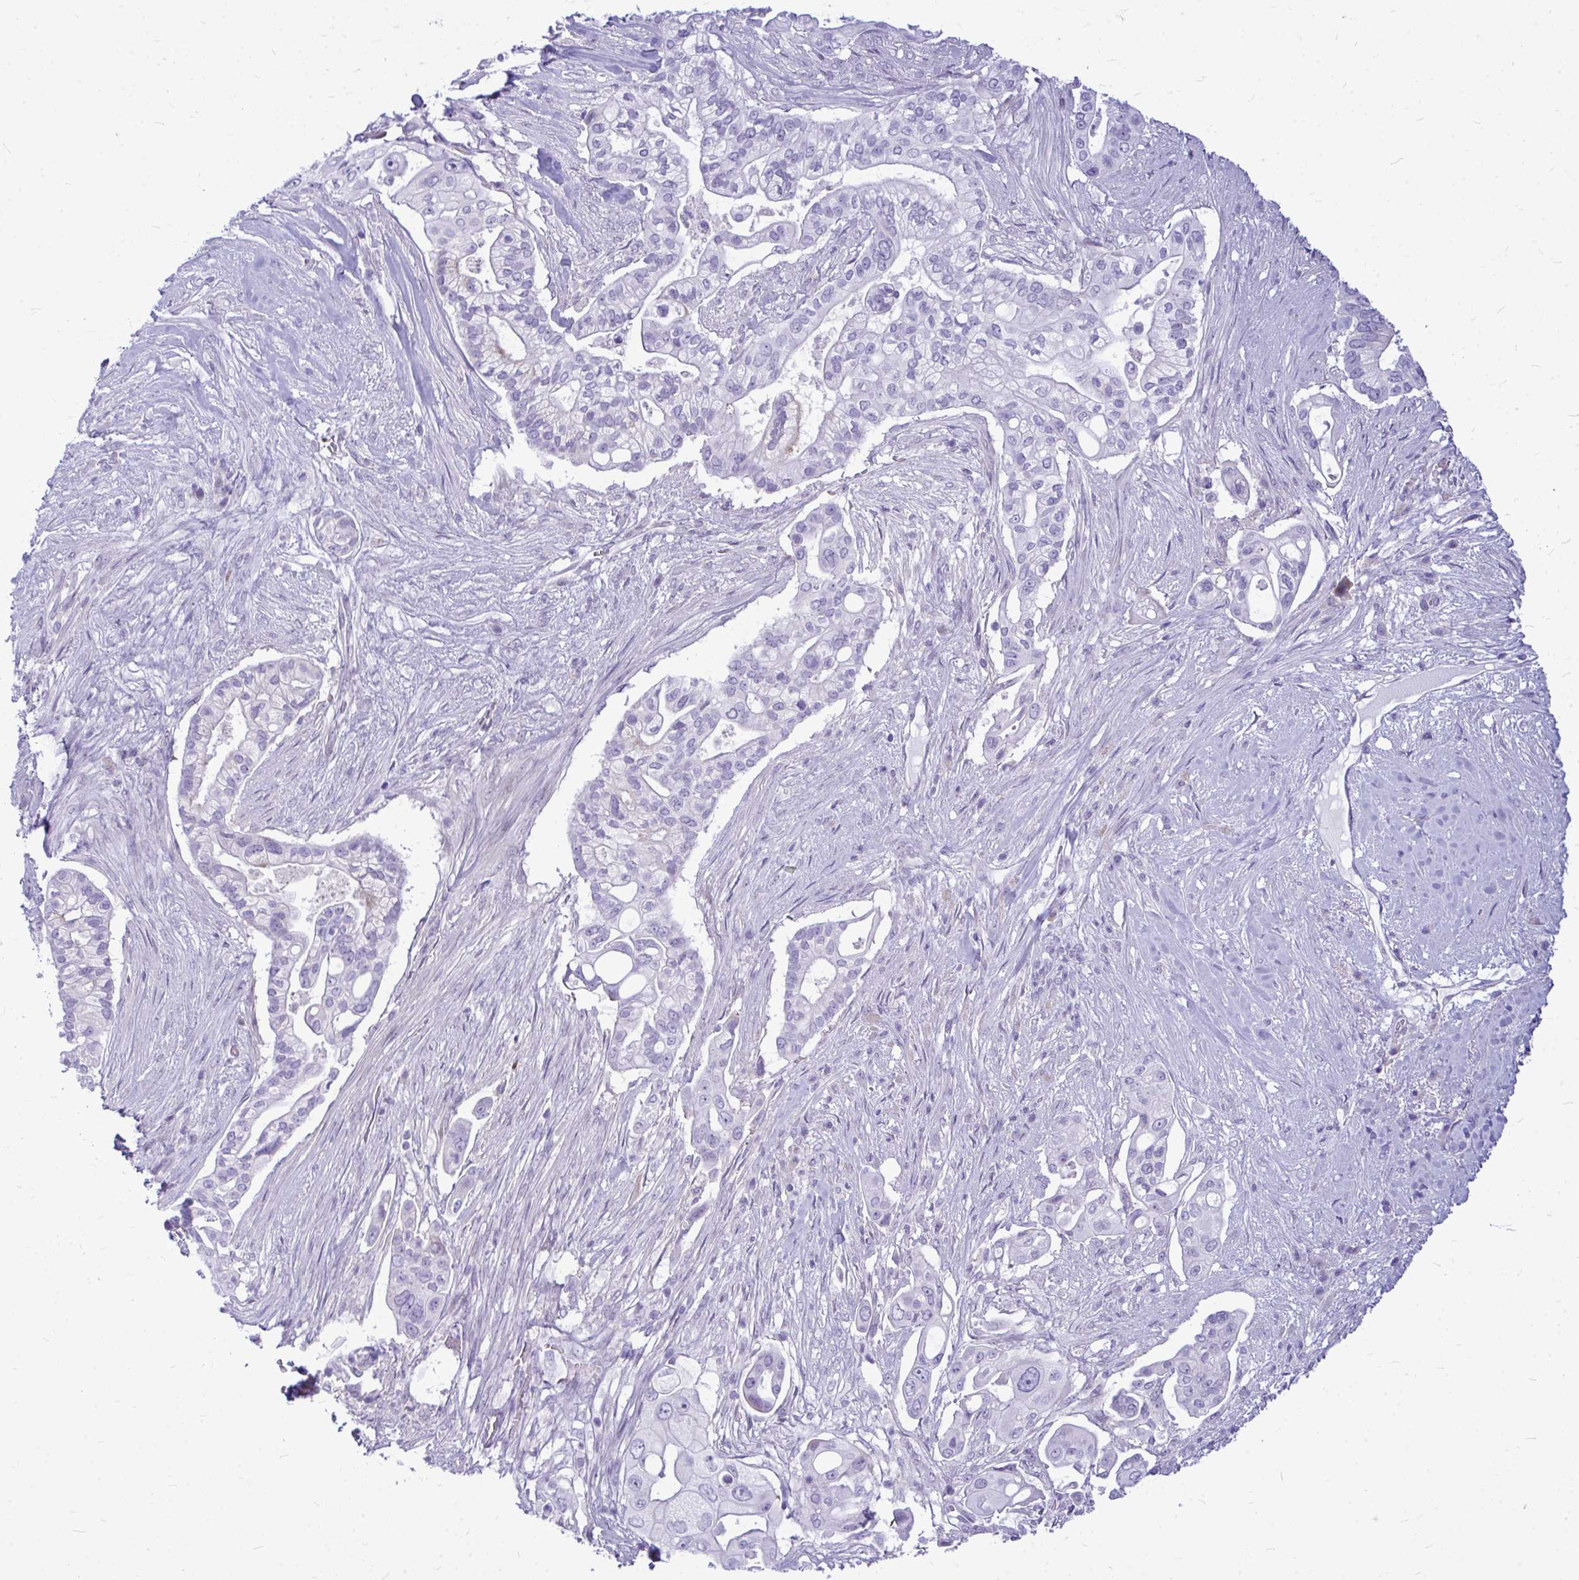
{"staining": {"intensity": "negative", "quantity": "none", "location": "none"}, "tissue": "pancreatic cancer", "cell_type": "Tumor cells", "image_type": "cancer", "snomed": [{"axis": "morphology", "description": "Adenocarcinoma, NOS"}, {"axis": "topography", "description": "Pancreas"}], "caption": "Adenocarcinoma (pancreatic) was stained to show a protein in brown. There is no significant positivity in tumor cells.", "gene": "ZSCAN25", "patient": {"sex": "female", "age": 69}}